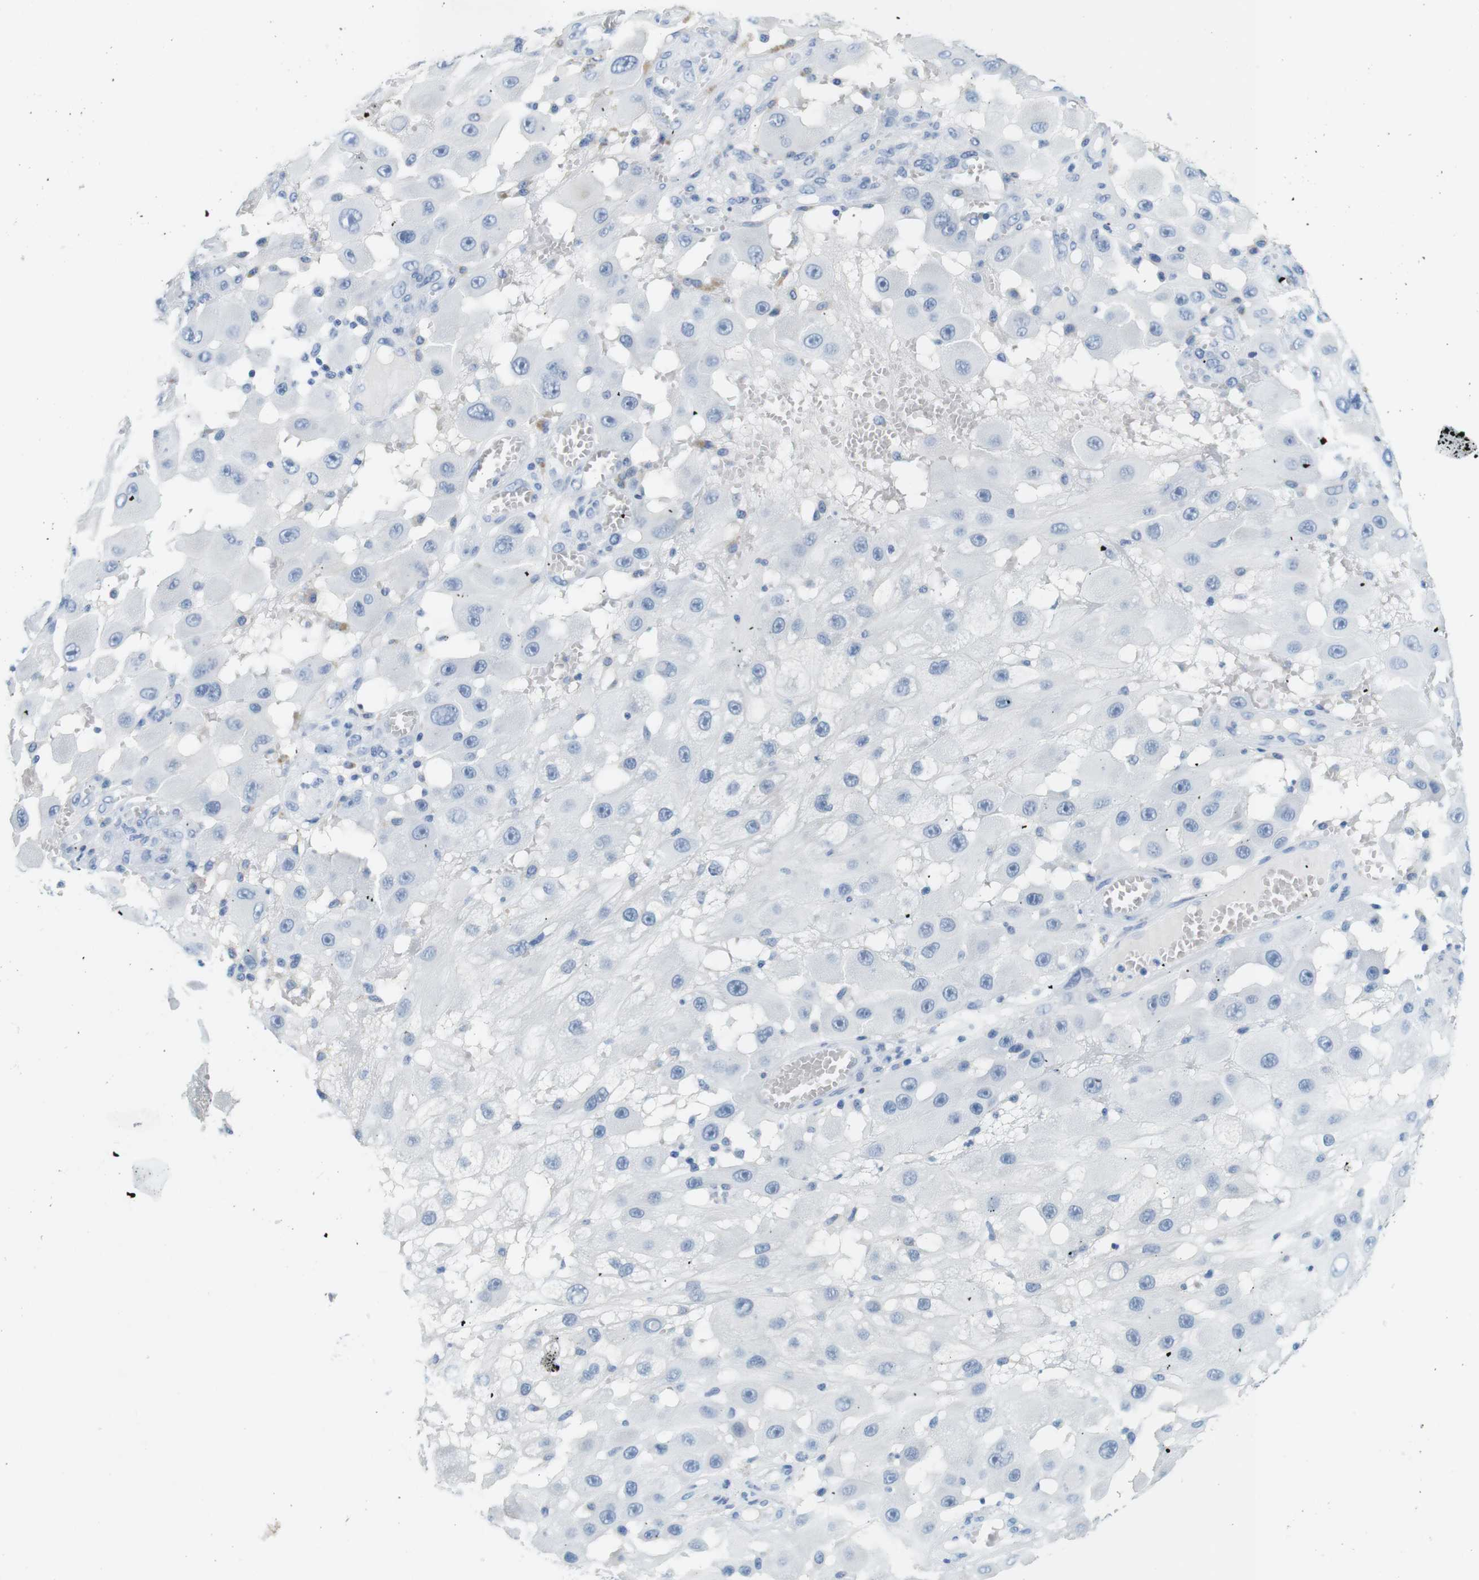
{"staining": {"intensity": "negative", "quantity": "none", "location": "none"}, "tissue": "melanoma", "cell_type": "Tumor cells", "image_type": "cancer", "snomed": [{"axis": "morphology", "description": "Malignant melanoma, NOS"}, {"axis": "topography", "description": "Skin"}], "caption": "The image demonstrates no staining of tumor cells in malignant melanoma.", "gene": "CYP2C9", "patient": {"sex": "female", "age": 81}}